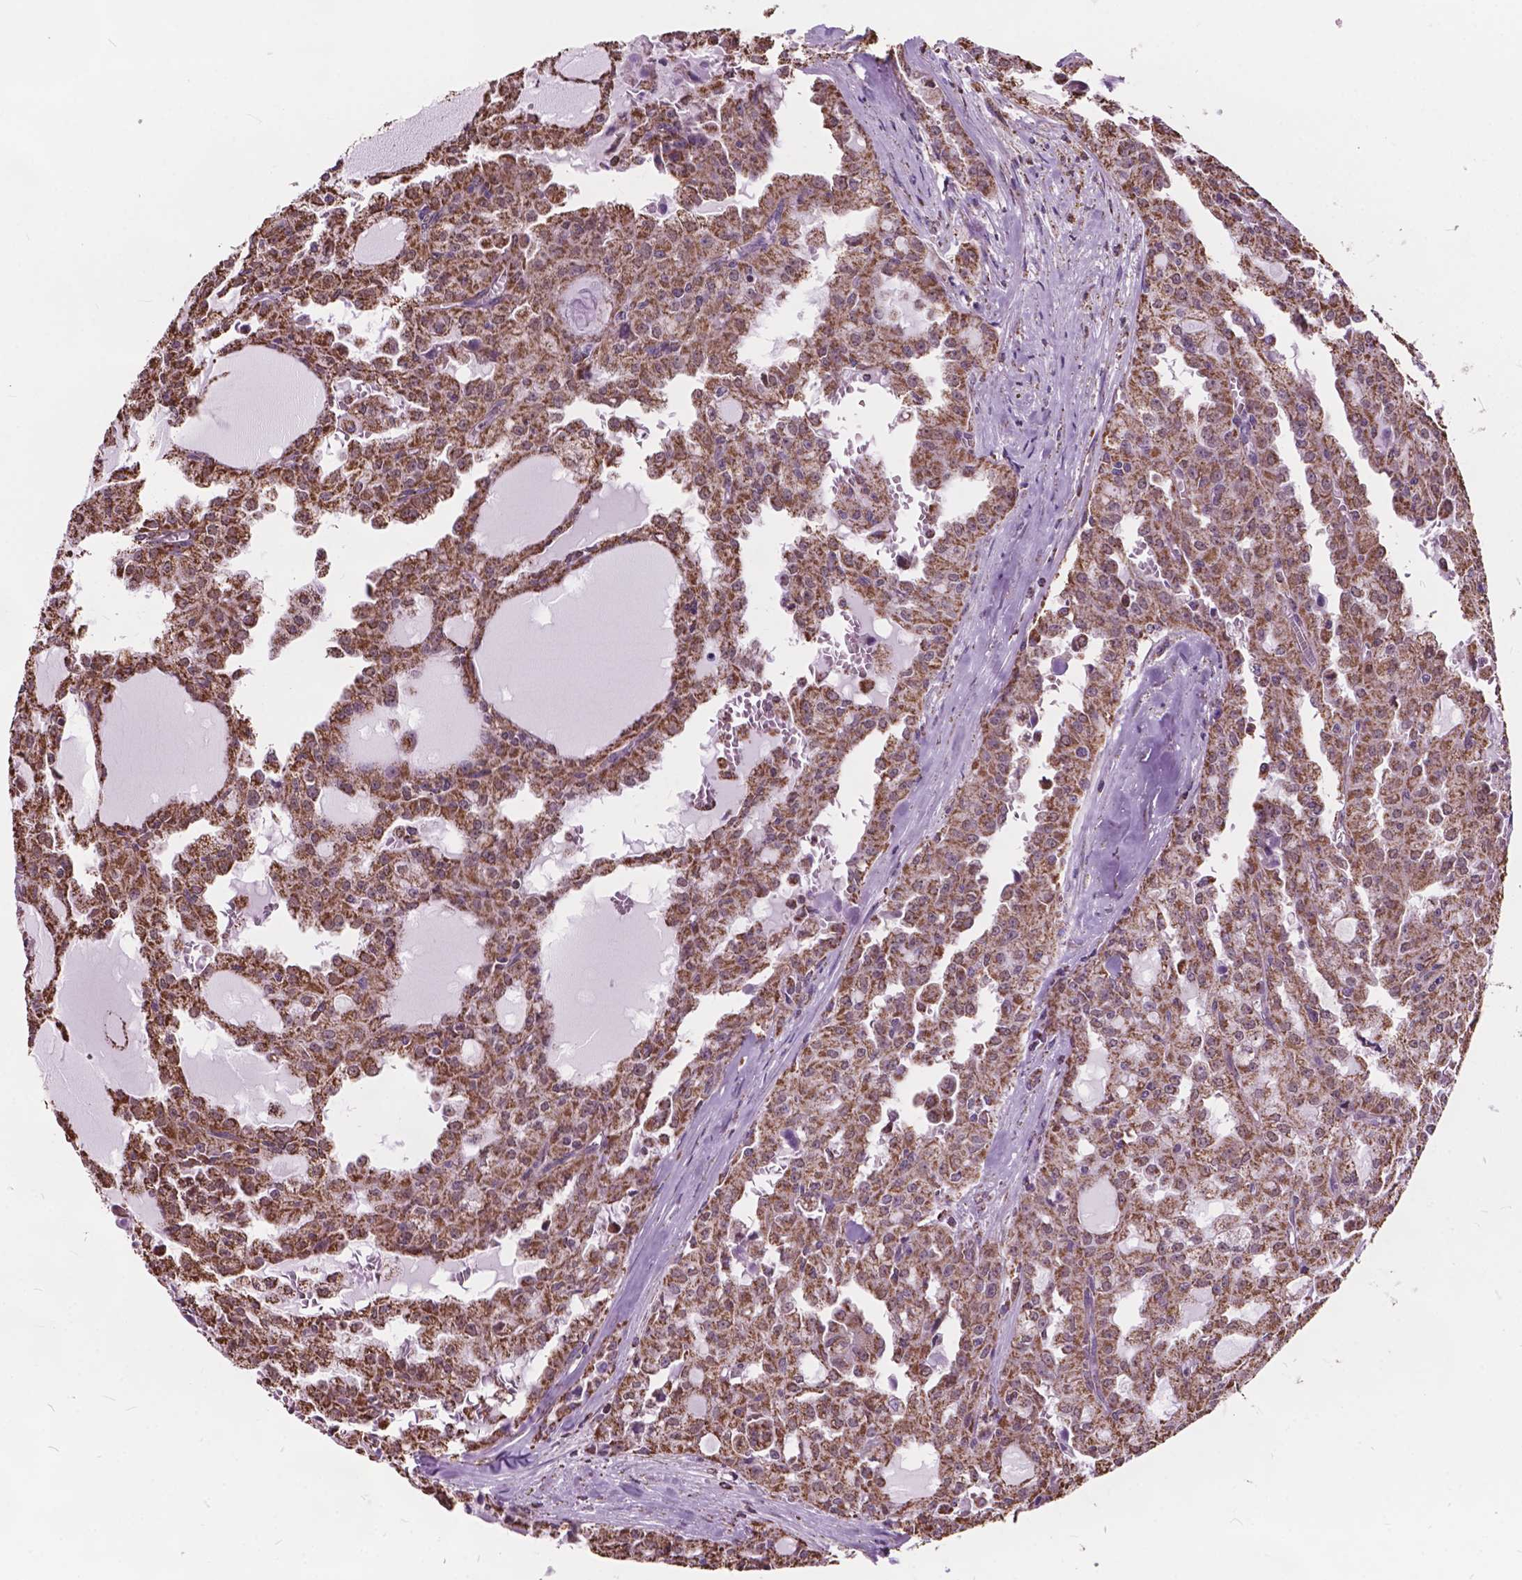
{"staining": {"intensity": "moderate", "quantity": ">75%", "location": "cytoplasmic/membranous"}, "tissue": "head and neck cancer", "cell_type": "Tumor cells", "image_type": "cancer", "snomed": [{"axis": "morphology", "description": "Adenocarcinoma, NOS"}, {"axis": "topography", "description": "Head-Neck"}], "caption": "This photomicrograph shows IHC staining of head and neck cancer, with medium moderate cytoplasmic/membranous expression in about >75% of tumor cells.", "gene": "SCOC", "patient": {"sex": "male", "age": 64}}